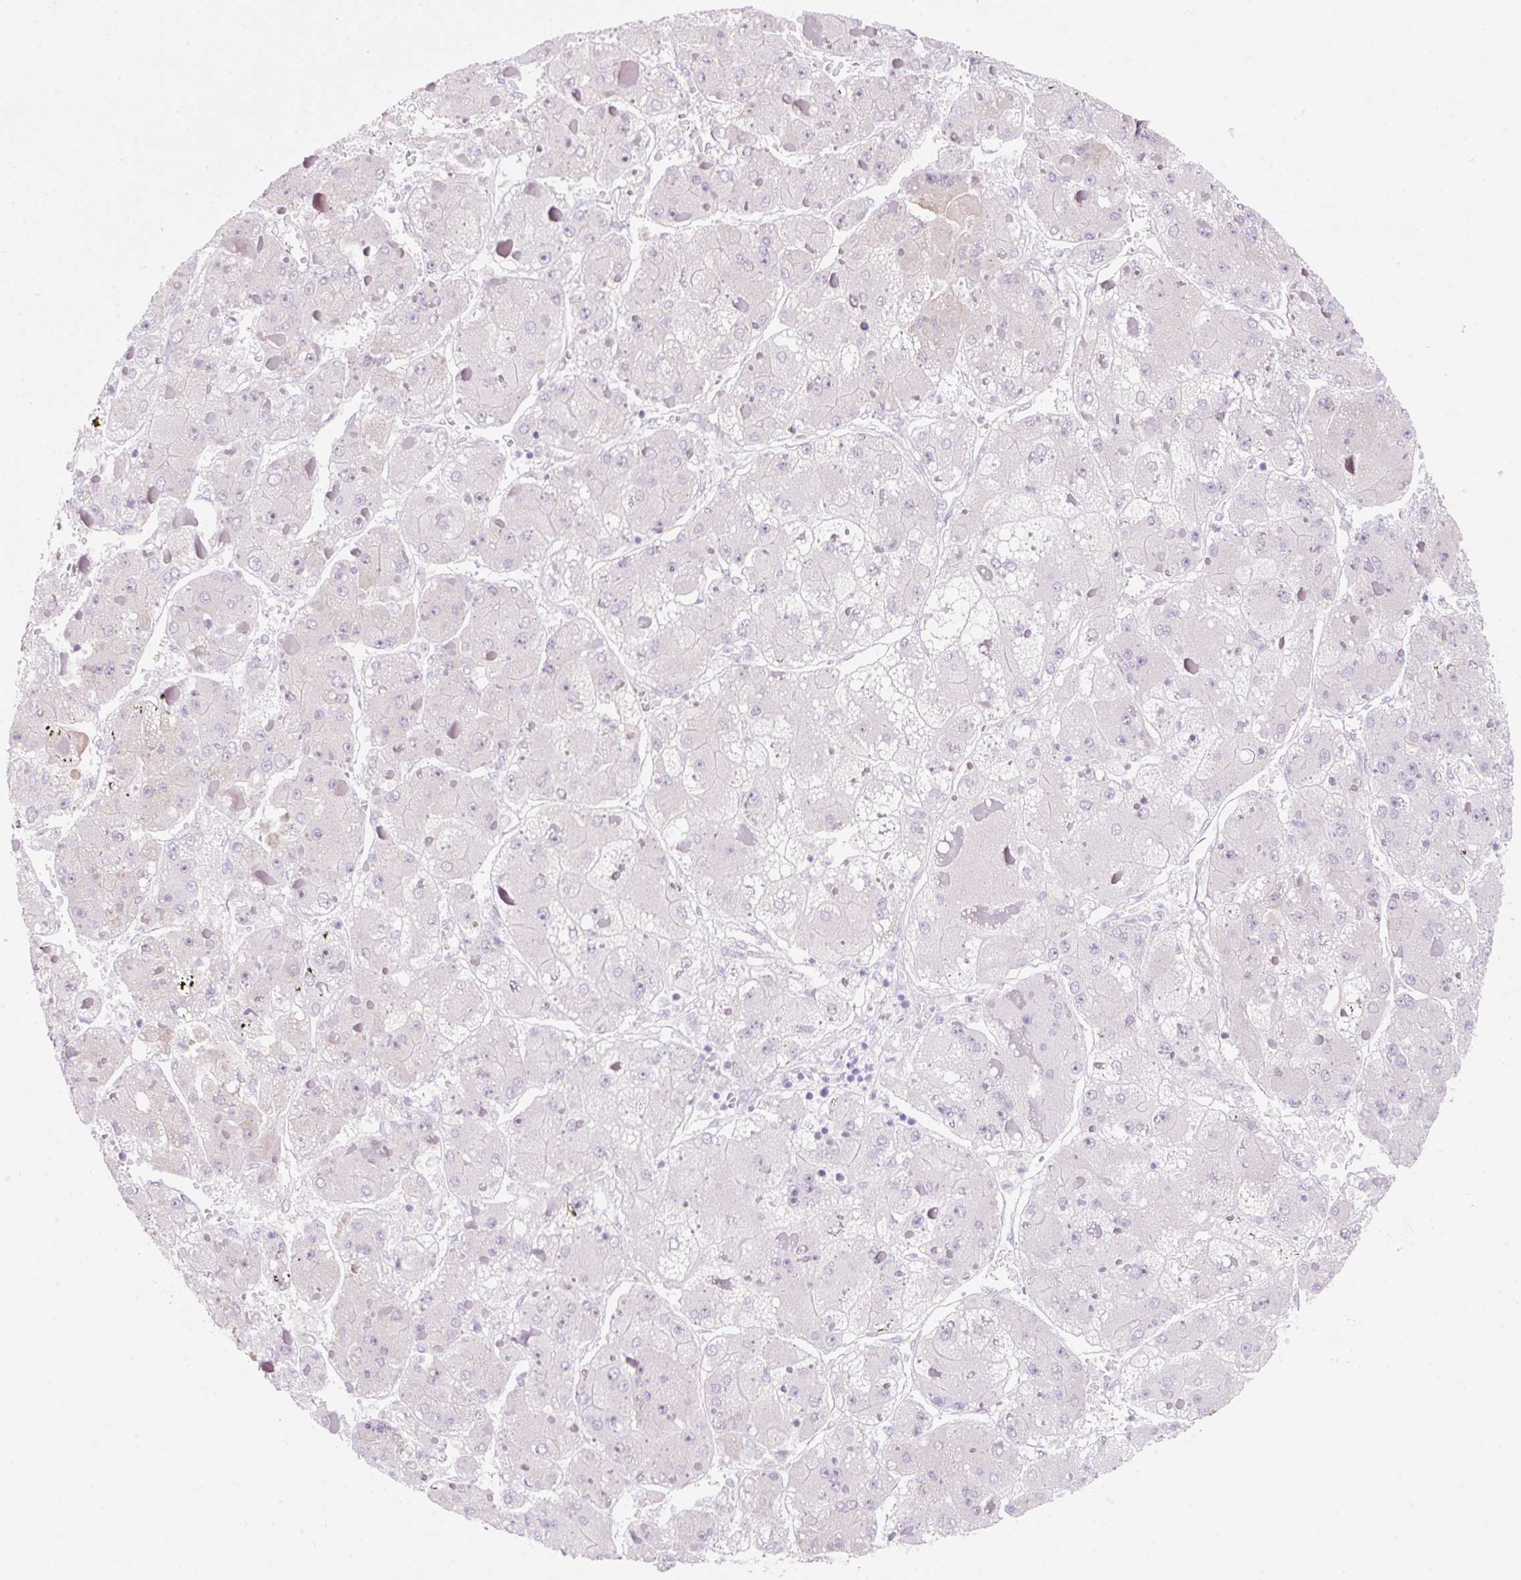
{"staining": {"intensity": "negative", "quantity": "none", "location": "none"}, "tissue": "liver cancer", "cell_type": "Tumor cells", "image_type": "cancer", "snomed": [{"axis": "morphology", "description": "Carcinoma, Hepatocellular, NOS"}, {"axis": "topography", "description": "Liver"}], "caption": "This photomicrograph is of liver cancer stained with IHC to label a protein in brown with the nuclei are counter-stained blue. There is no expression in tumor cells. (DAB (3,3'-diaminobenzidine) immunohistochemistry, high magnification).", "gene": "ZNF121", "patient": {"sex": "female", "age": 73}}